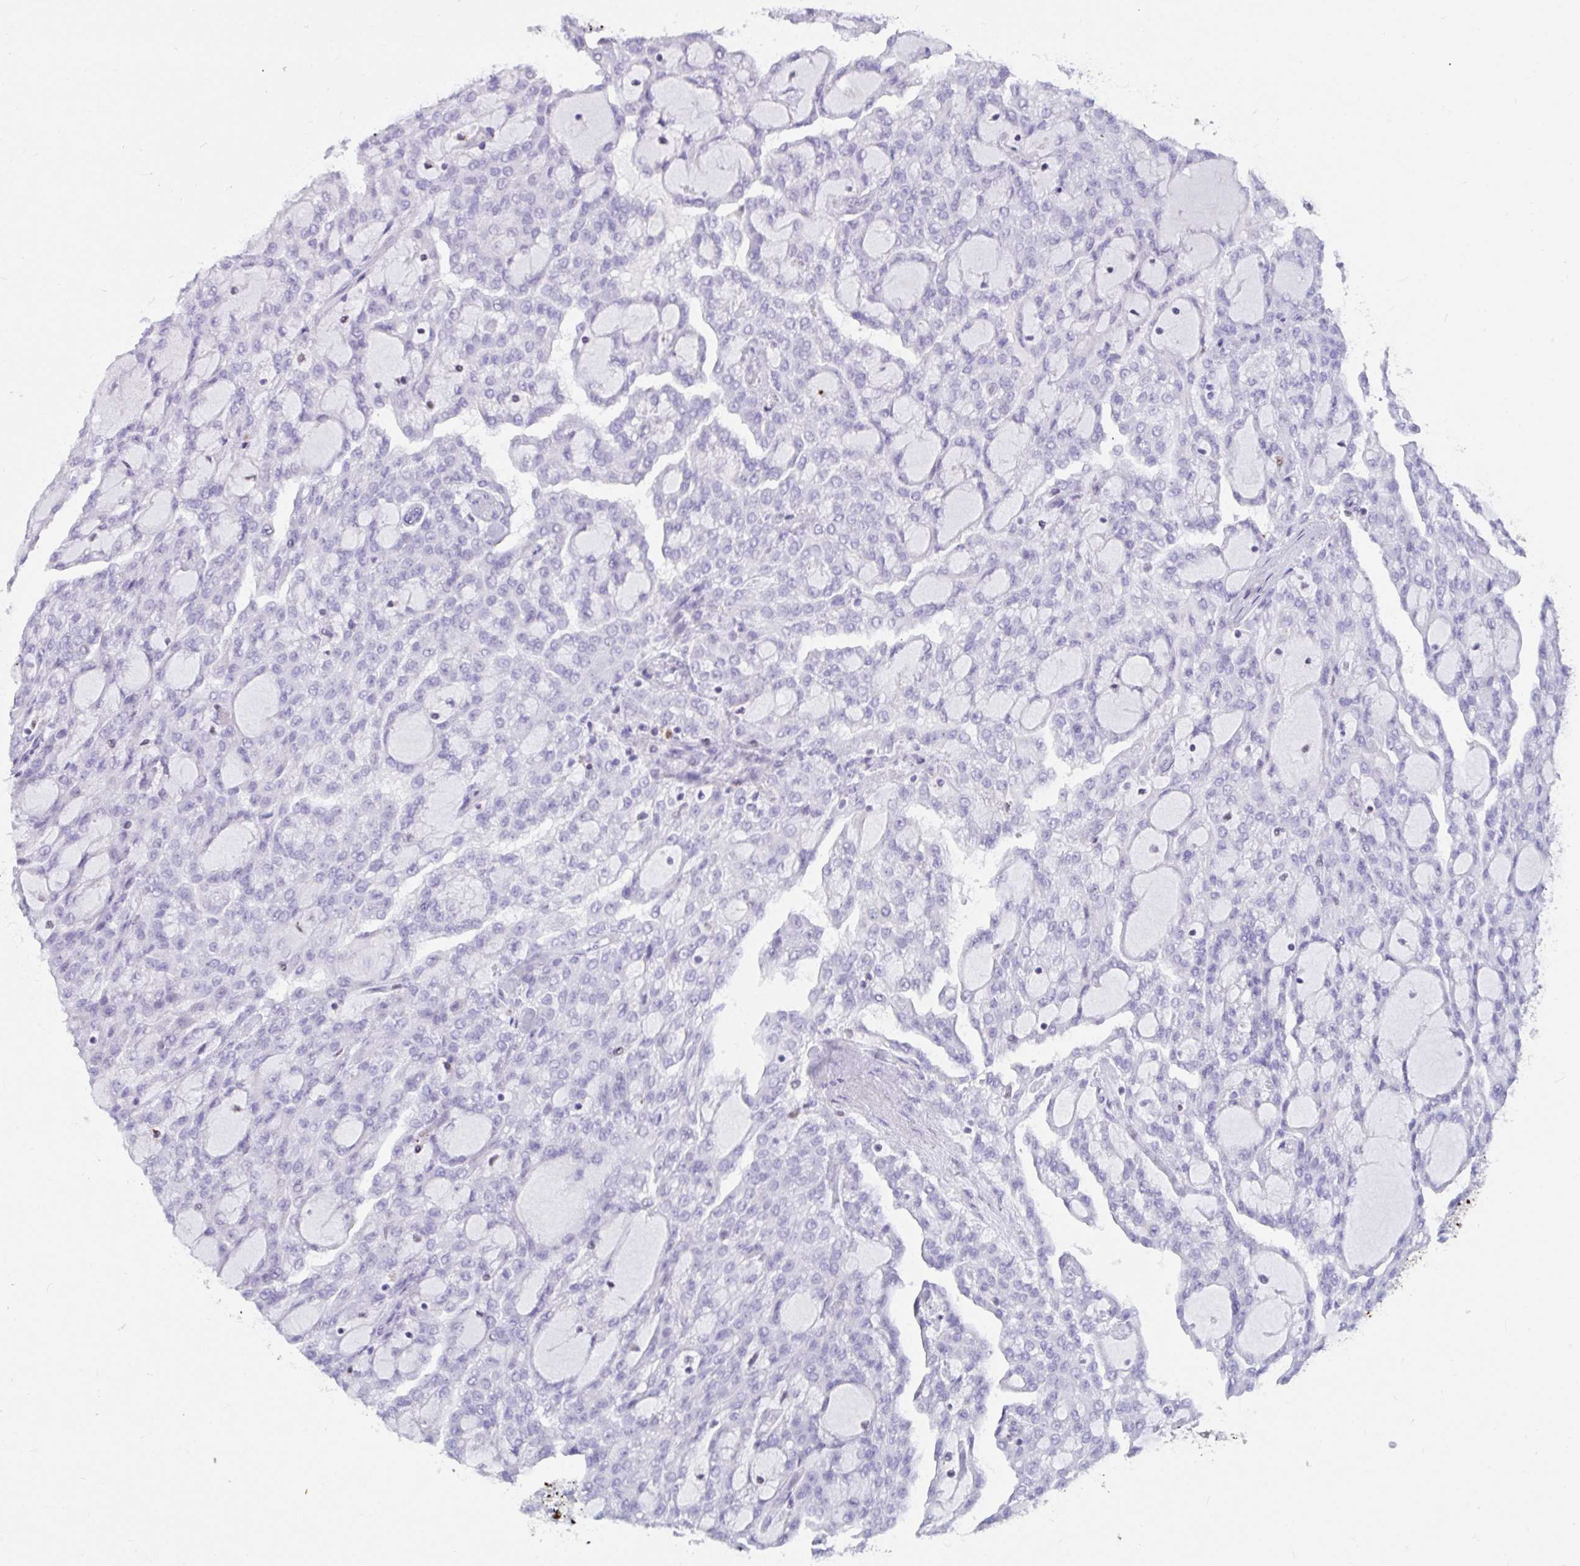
{"staining": {"intensity": "negative", "quantity": "none", "location": "none"}, "tissue": "renal cancer", "cell_type": "Tumor cells", "image_type": "cancer", "snomed": [{"axis": "morphology", "description": "Adenocarcinoma, NOS"}, {"axis": "topography", "description": "Kidney"}], "caption": "High power microscopy photomicrograph of an immunohistochemistry photomicrograph of adenocarcinoma (renal), revealing no significant staining in tumor cells. Brightfield microscopy of IHC stained with DAB (3,3'-diaminobenzidine) (brown) and hematoxylin (blue), captured at high magnification.", "gene": "ZNF586", "patient": {"sex": "male", "age": 63}}